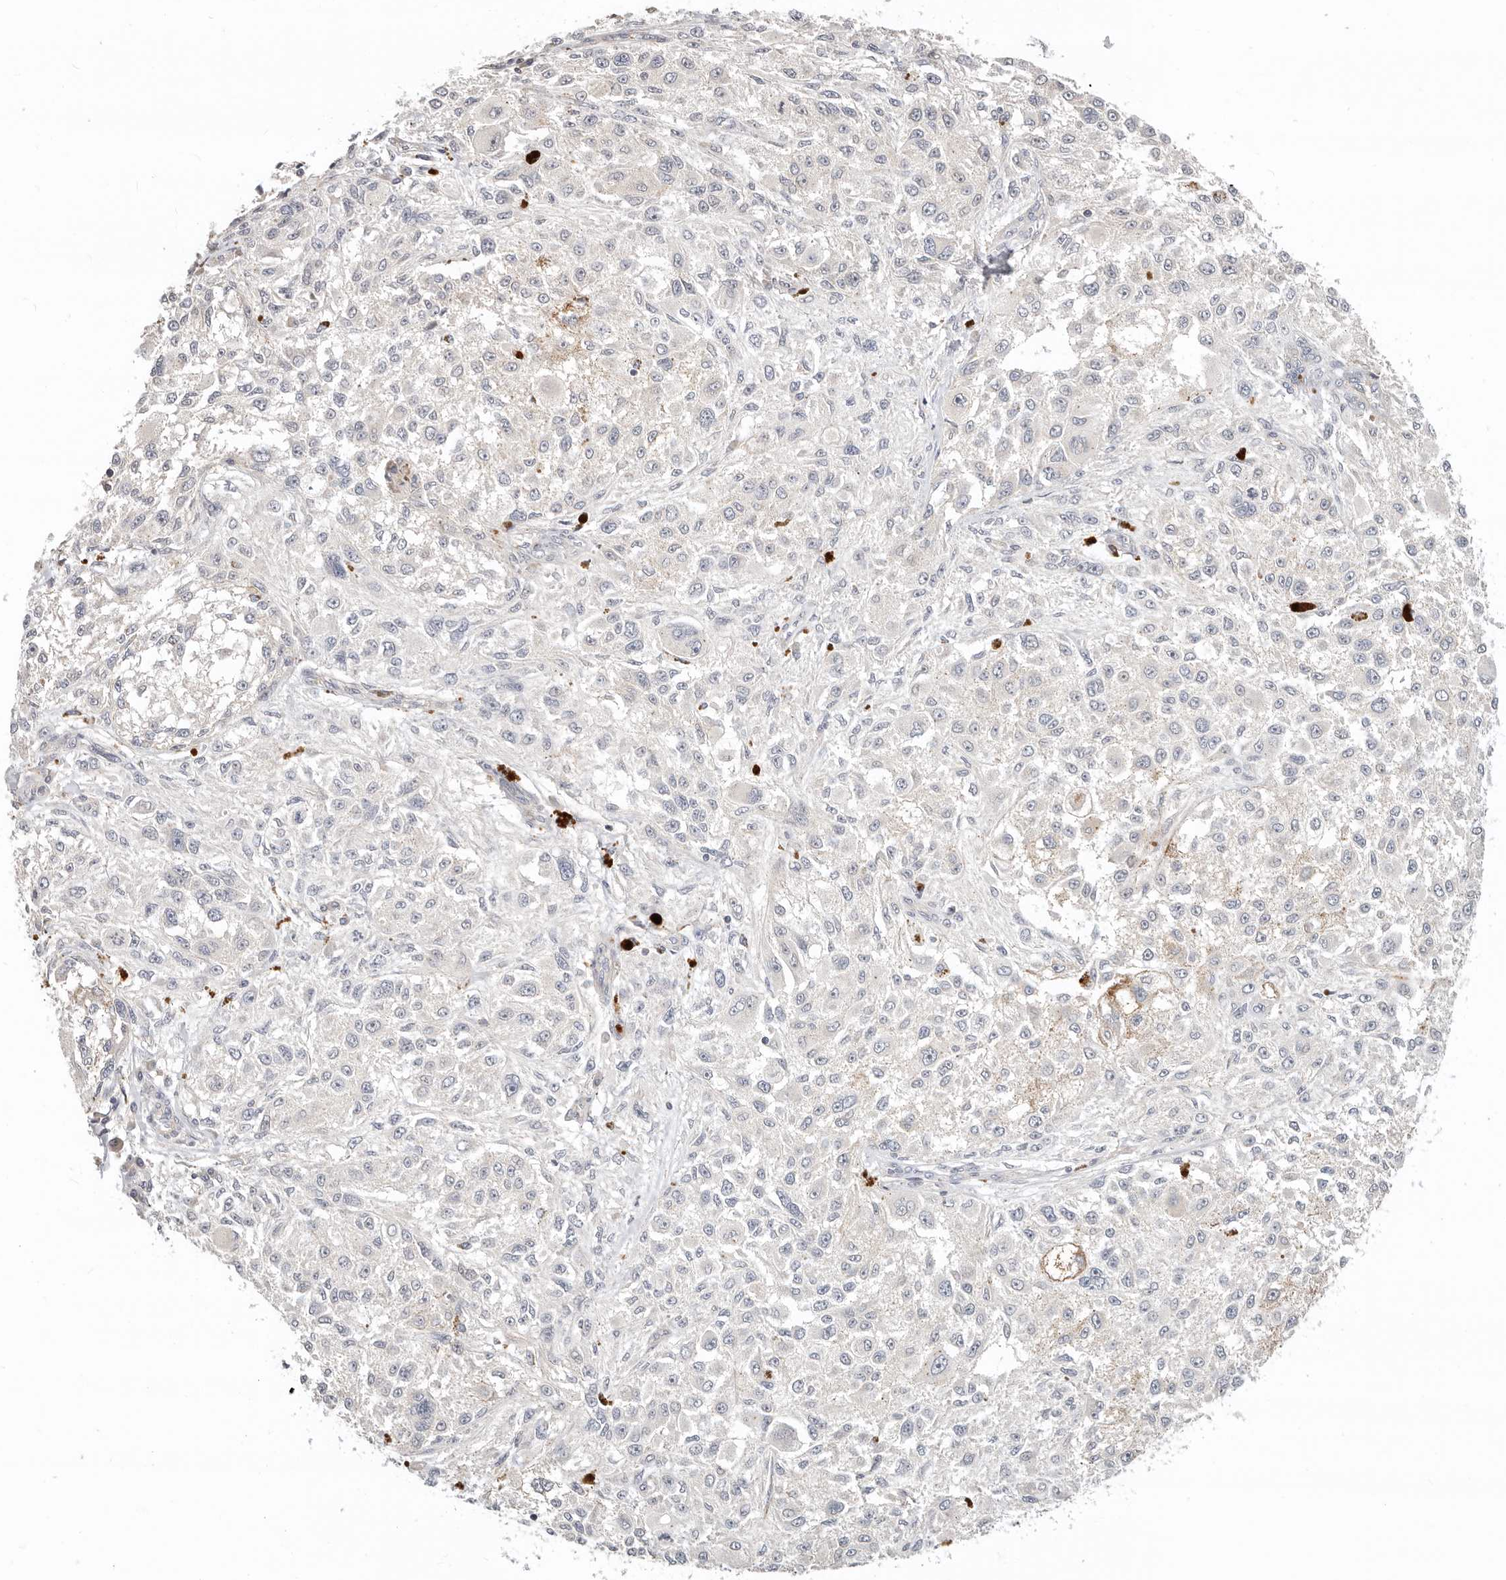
{"staining": {"intensity": "negative", "quantity": "none", "location": "none"}, "tissue": "melanoma", "cell_type": "Tumor cells", "image_type": "cancer", "snomed": [{"axis": "morphology", "description": "Necrosis, NOS"}, {"axis": "morphology", "description": "Malignant melanoma, NOS"}, {"axis": "topography", "description": "Skin"}], "caption": "This is an IHC micrograph of malignant melanoma. There is no positivity in tumor cells.", "gene": "ZRANB1", "patient": {"sex": "female", "age": 87}}